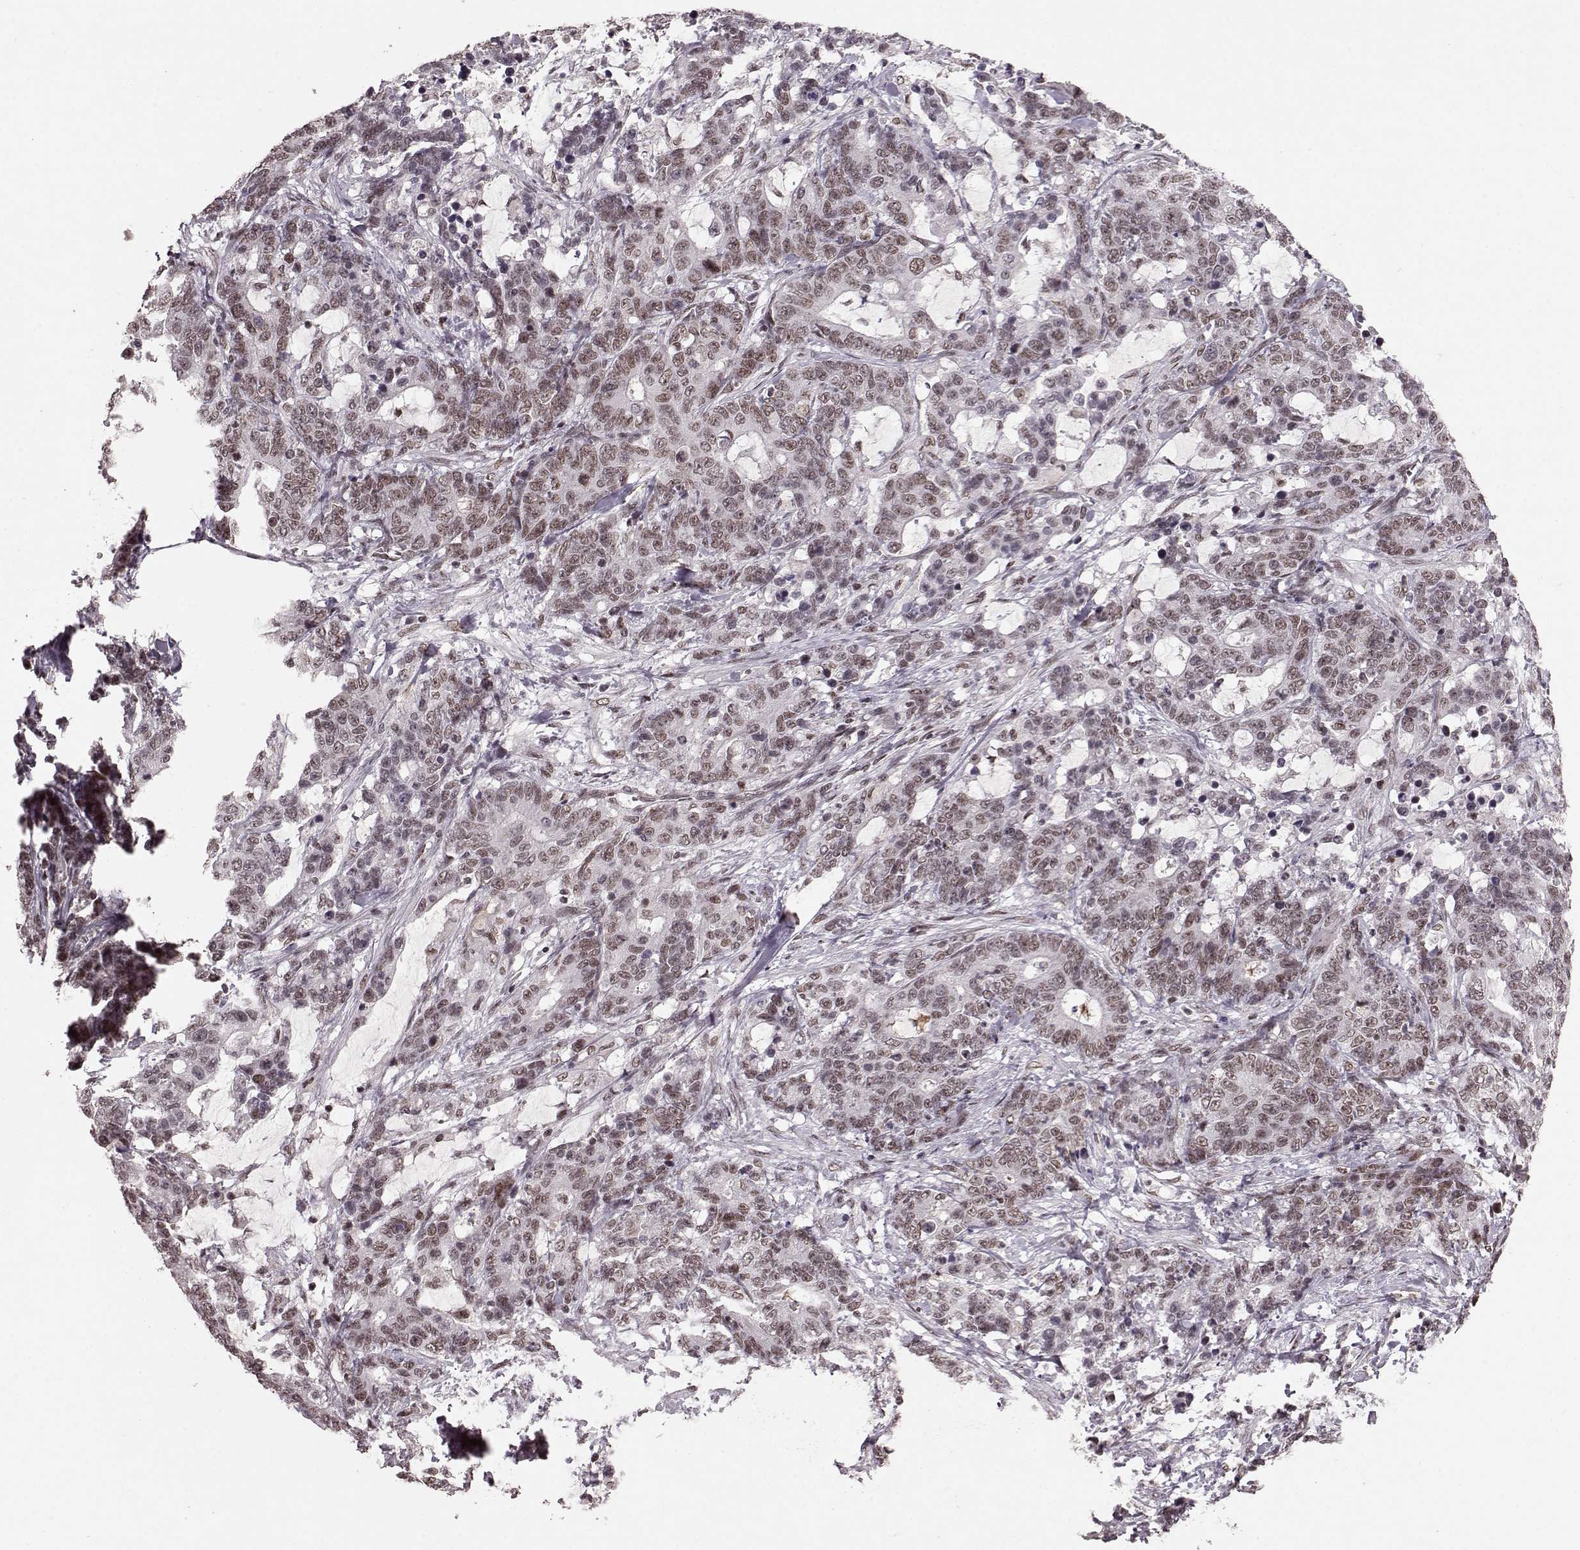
{"staining": {"intensity": "weak", "quantity": ">75%", "location": "nuclear"}, "tissue": "stomach cancer", "cell_type": "Tumor cells", "image_type": "cancer", "snomed": [{"axis": "morphology", "description": "Normal tissue, NOS"}, {"axis": "morphology", "description": "Adenocarcinoma, NOS"}, {"axis": "topography", "description": "Stomach"}], "caption": "Weak nuclear positivity is identified in approximately >75% of tumor cells in adenocarcinoma (stomach).", "gene": "RRAGD", "patient": {"sex": "female", "age": 64}}